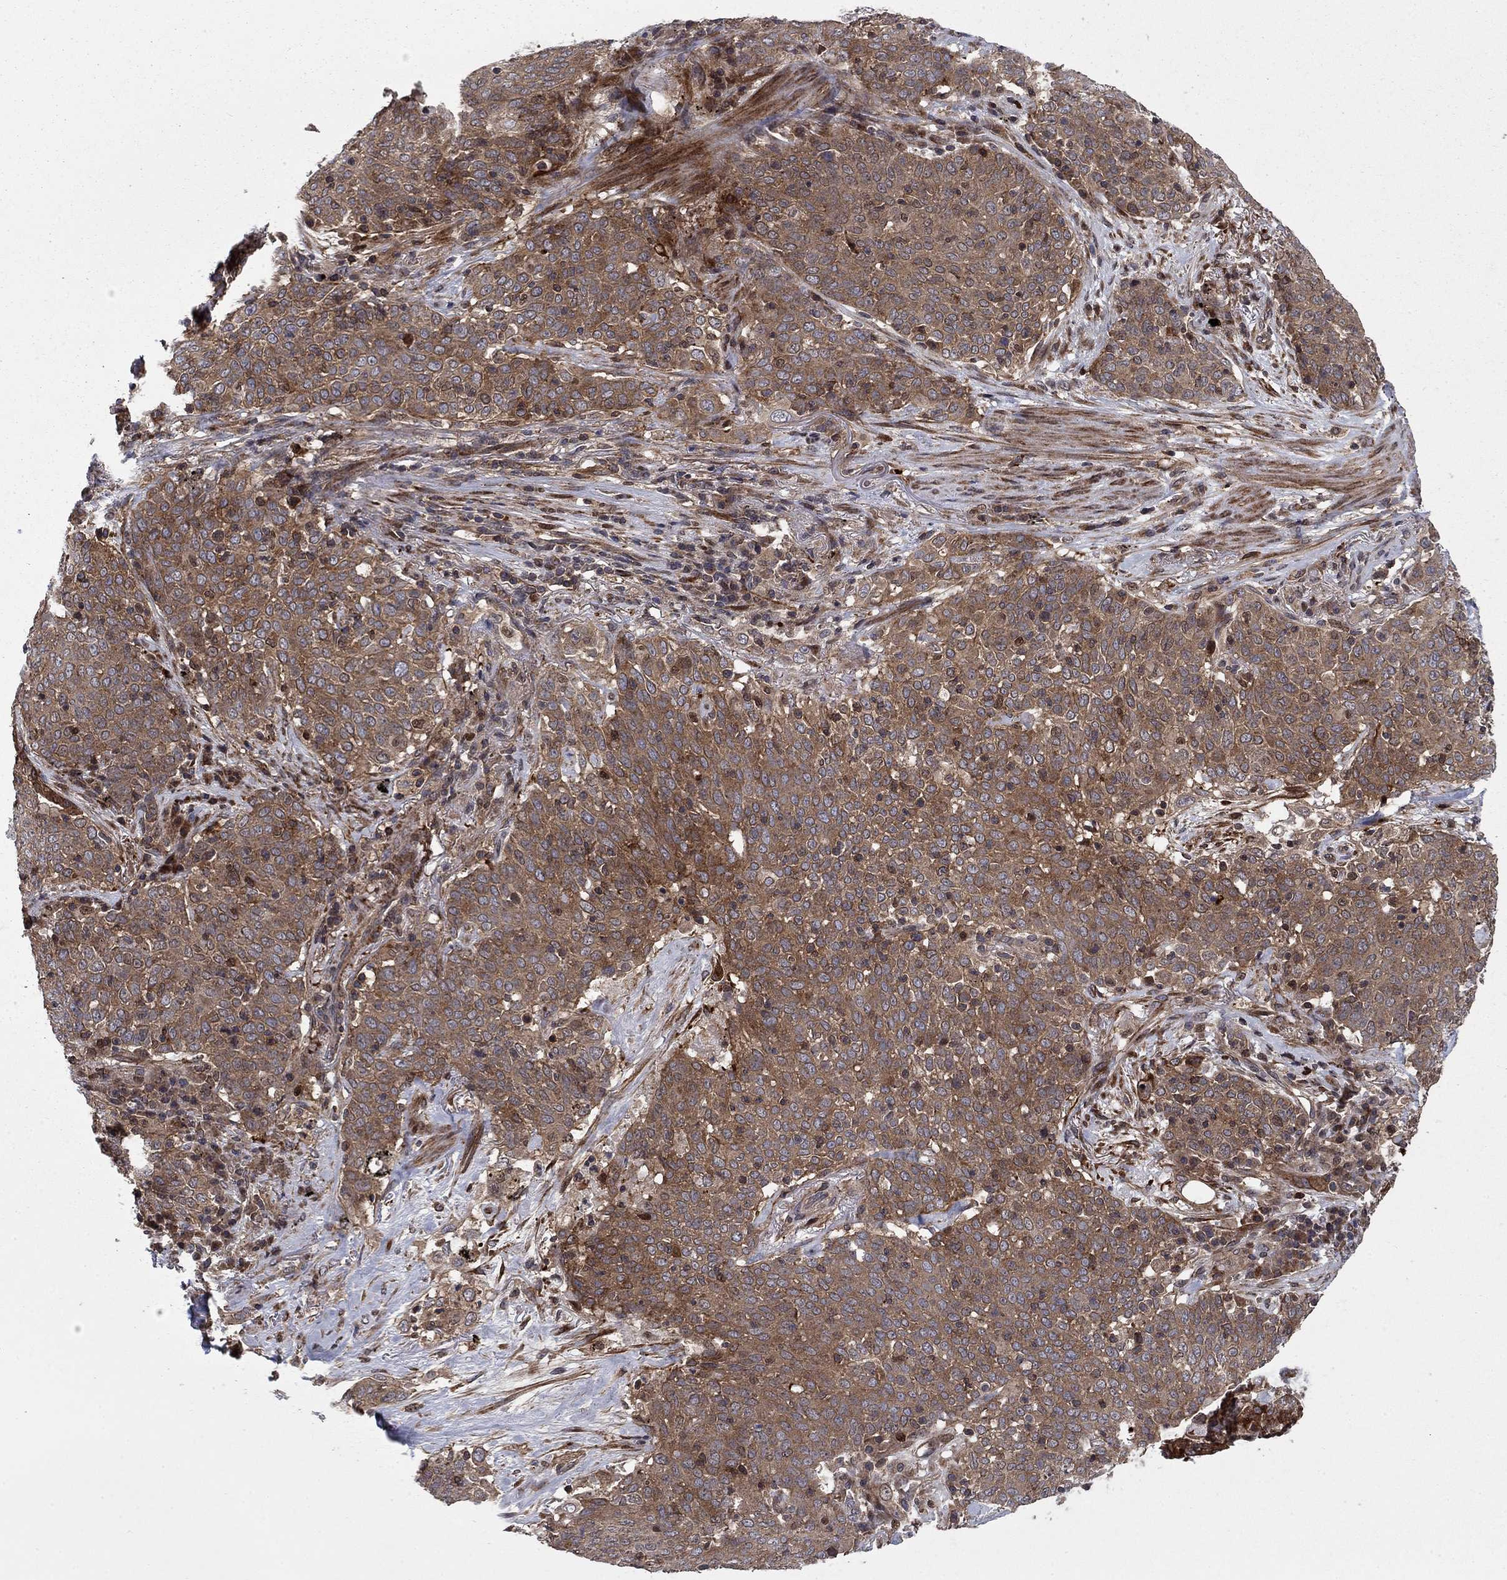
{"staining": {"intensity": "negative", "quantity": "none", "location": "none"}, "tissue": "lung cancer", "cell_type": "Tumor cells", "image_type": "cancer", "snomed": [{"axis": "morphology", "description": "Squamous cell carcinoma, NOS"}, {"axis": "topography", "description": "Lung"}], "caption": "Immunohistochemistry image of squamous cell carcinoma (lung) stained for a protein (brown), which shows no positivity in tumor cells.", "gene": "HDAC4", "patient": {"sex": "male", "age": 82}}